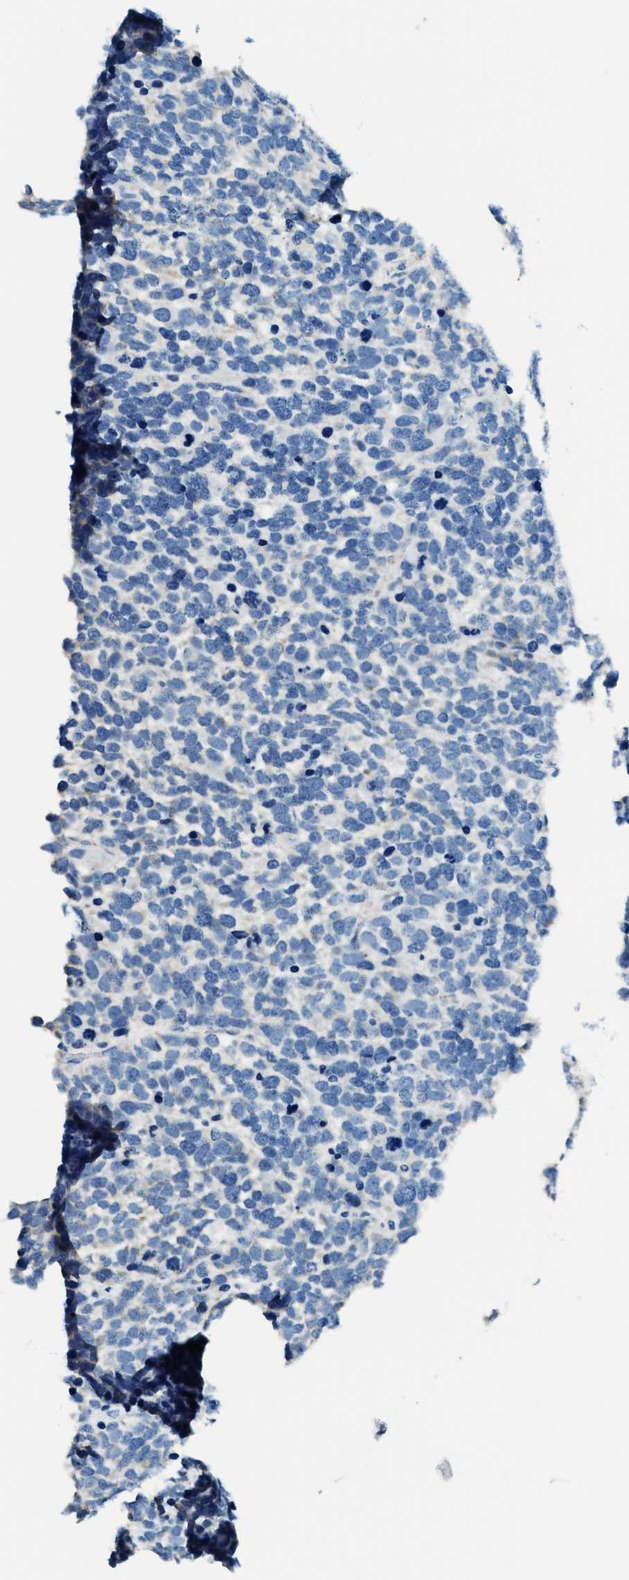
{"staining": {"intensity": "negative", "quantity": "none", "location": "none"}, "tissue": "urothelial cancer", "cell_type": "Tumor cells", "image_type": "cancer", "snomed": [{"axis": "morphology", "description": "Urothelial carcinoma, High grade"}, {"axis": "topography", "description": "Urinary bladder"}], "caption": "The micrograph demonstrates no staining of tumor cells in urothelial cancer.", "gene": "CLDN18", "patient": {"sex": "female", "age": 82}}